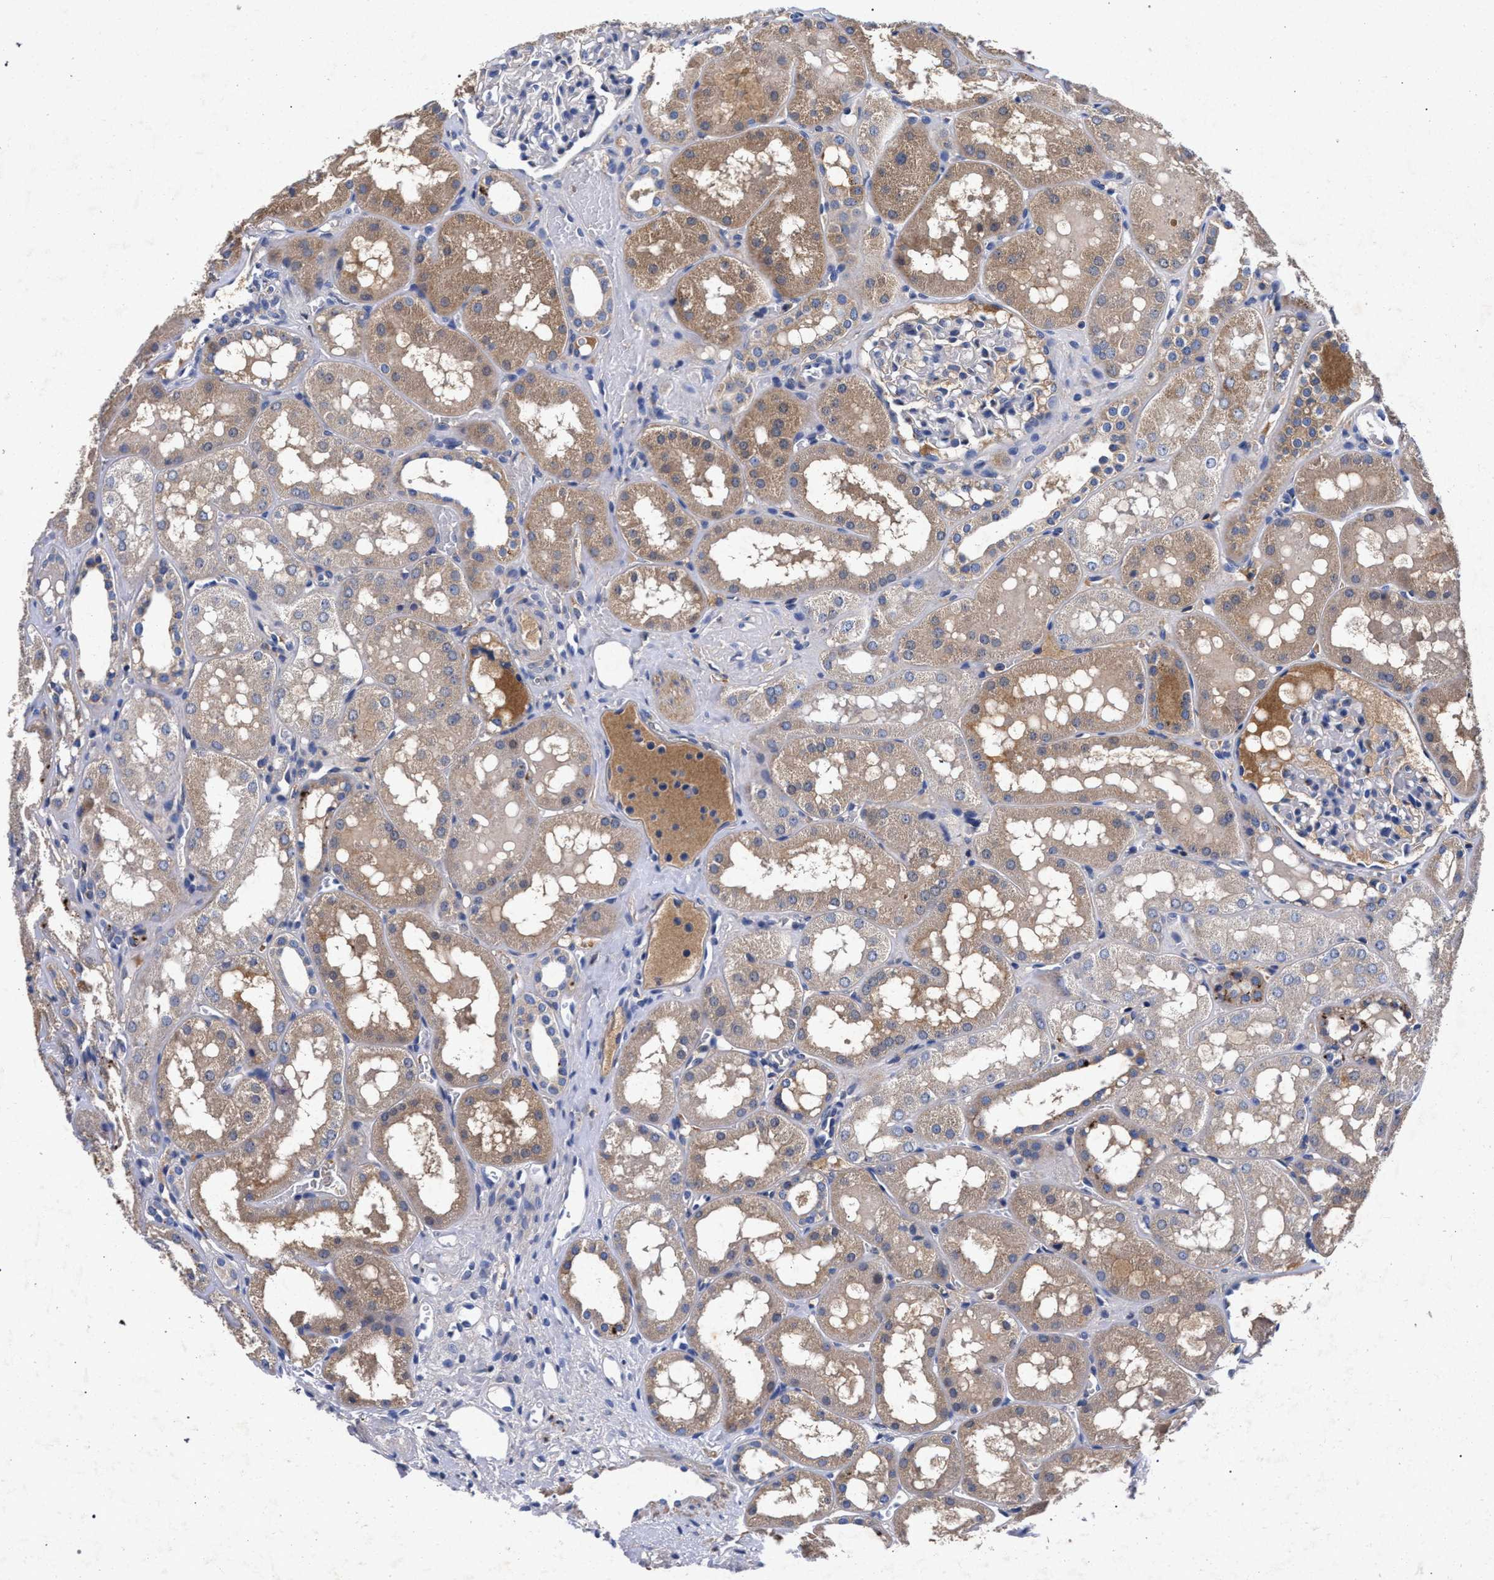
{"staining": {"intensity": "negative", "quantity": "none", "location": "none"}, "tissue": "kidney", "cell_type": "Cells in glomeruli", "image_type": "normal", "snomed": [{"axis": "morphology", "description": "Normal tissue, NOS"}, {"axis": "topography", "description": "Kidney"}, {"axis": "topography", "description": "Urinary bladder"}], "caption": "This is a image of immunohistochemistry staining of benign kidney, which shows no staining in cells in glomeruli.", "gene": "HSD17B14", "patient": {"sex": "male", "age": 16}}